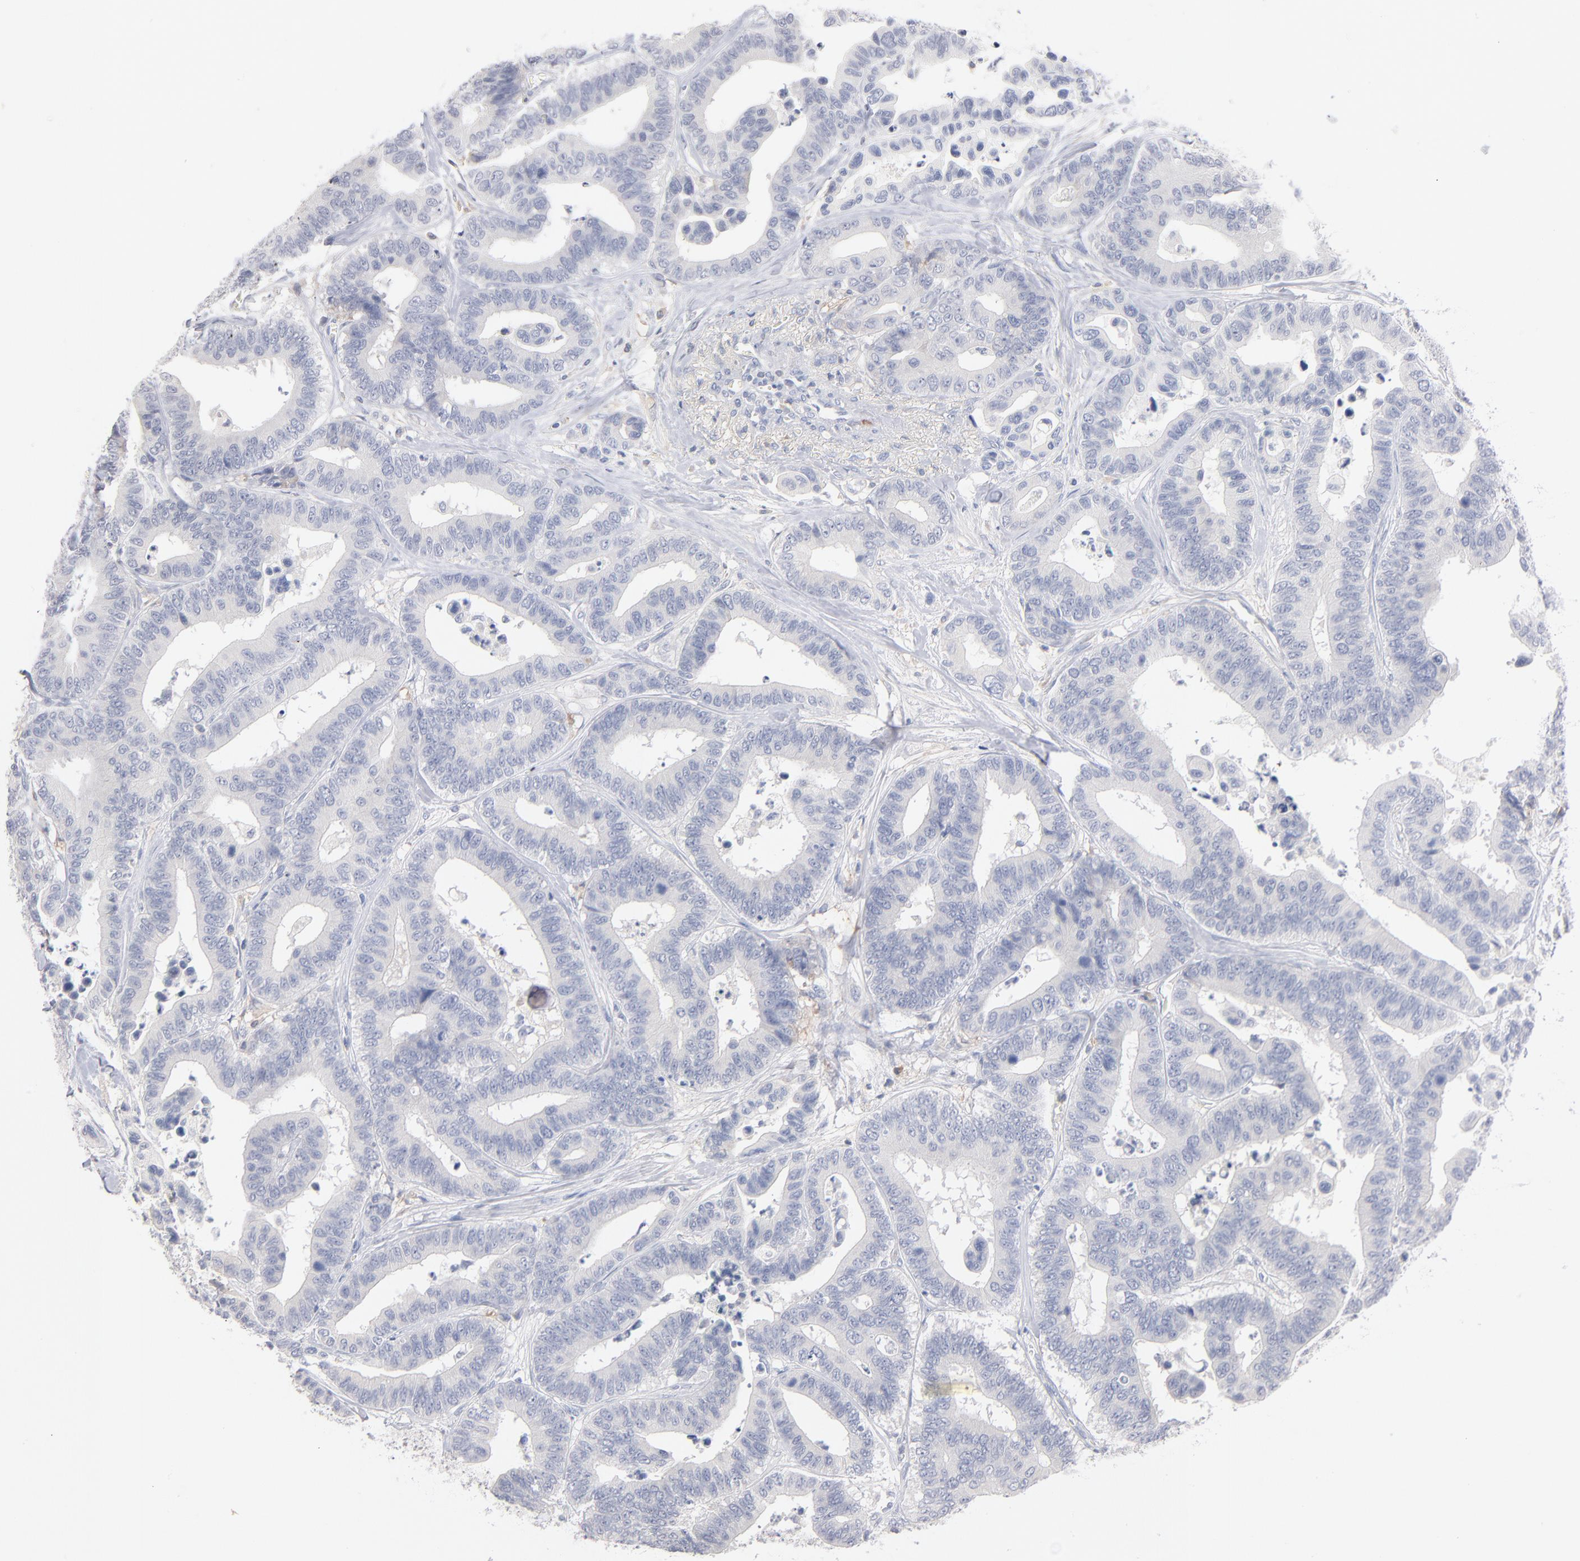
{"staining": {"intensity": "negative", "quantity": "none", "location": "none"}, "tissue": "colorectal cancer", "cell_type": "Tumor cells", "image_type": "cancer", "snomed": [{"axis": "morphology", "description": "Adenocarcinoma, NOS"}, {"axis": "topography", "description": "Colon"}], "caption": "Tumor cells show no significant protein expression in colorectal adenocarcinoma.", "gene": "F12", "patient": {"sex": "male", "age": 82}}